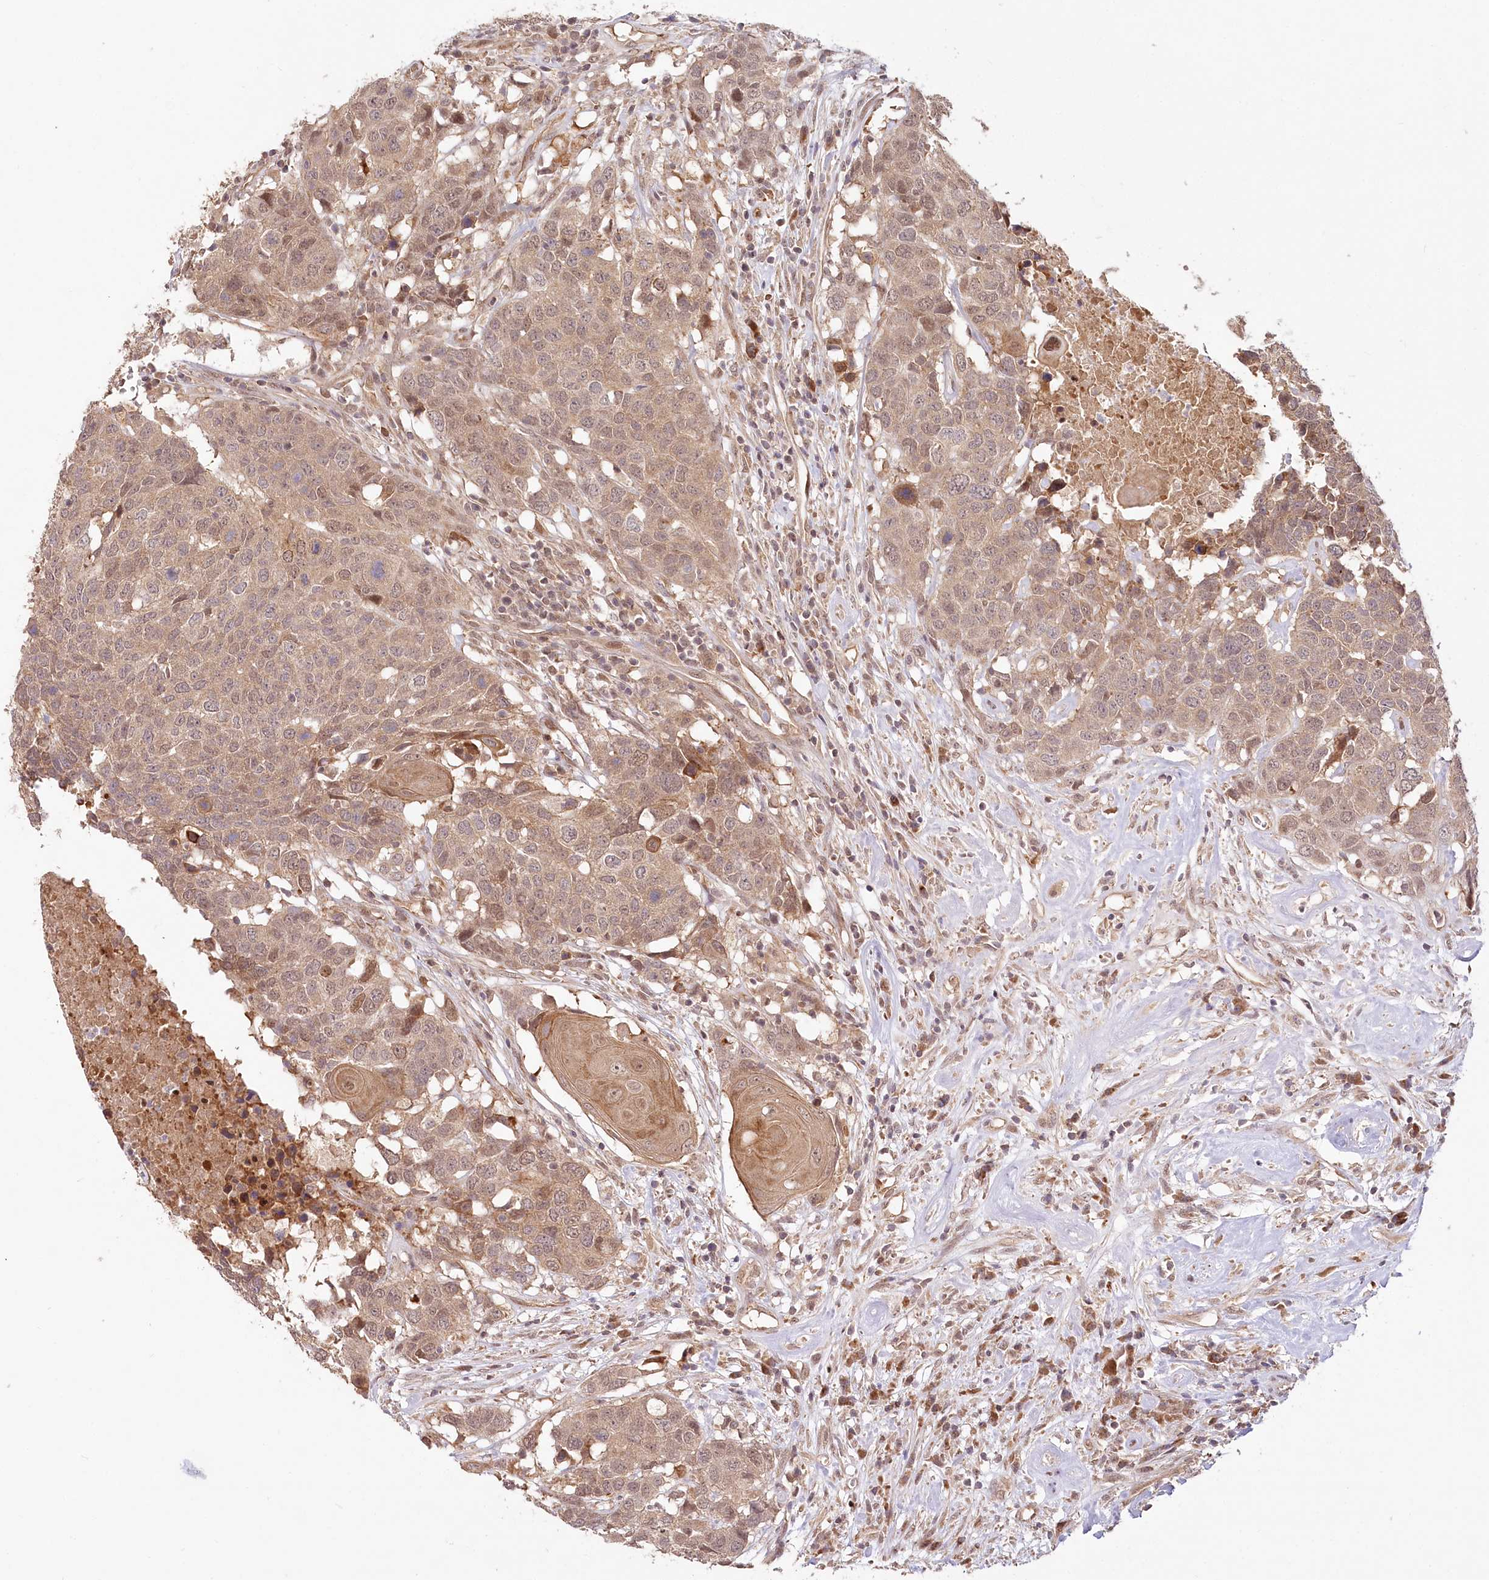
{"staining": {"intensity": "moderate", "quantity": ">75%", "location": "cytoplasmic/membranous,nuclear"}, "tissue": "head and neck cancer", "cell_type": "Tumor cells", "image_type": "cancer", "snomed": [{"axis": "morphology", "description": "Squamous cell carcinoma, NOS"}, {"axis": "topography", "description": "Head-Neck"}], "caption": "Squamous cell carcinoma (head and neck) tissue exhibits moderate cytoplasmic/membranous and nuclear expression in approximately >75% of tumor cells, visualized by immunohistochemistry.", "gene": "CEP70", "patient": {"sex": "male", "age": 66}}